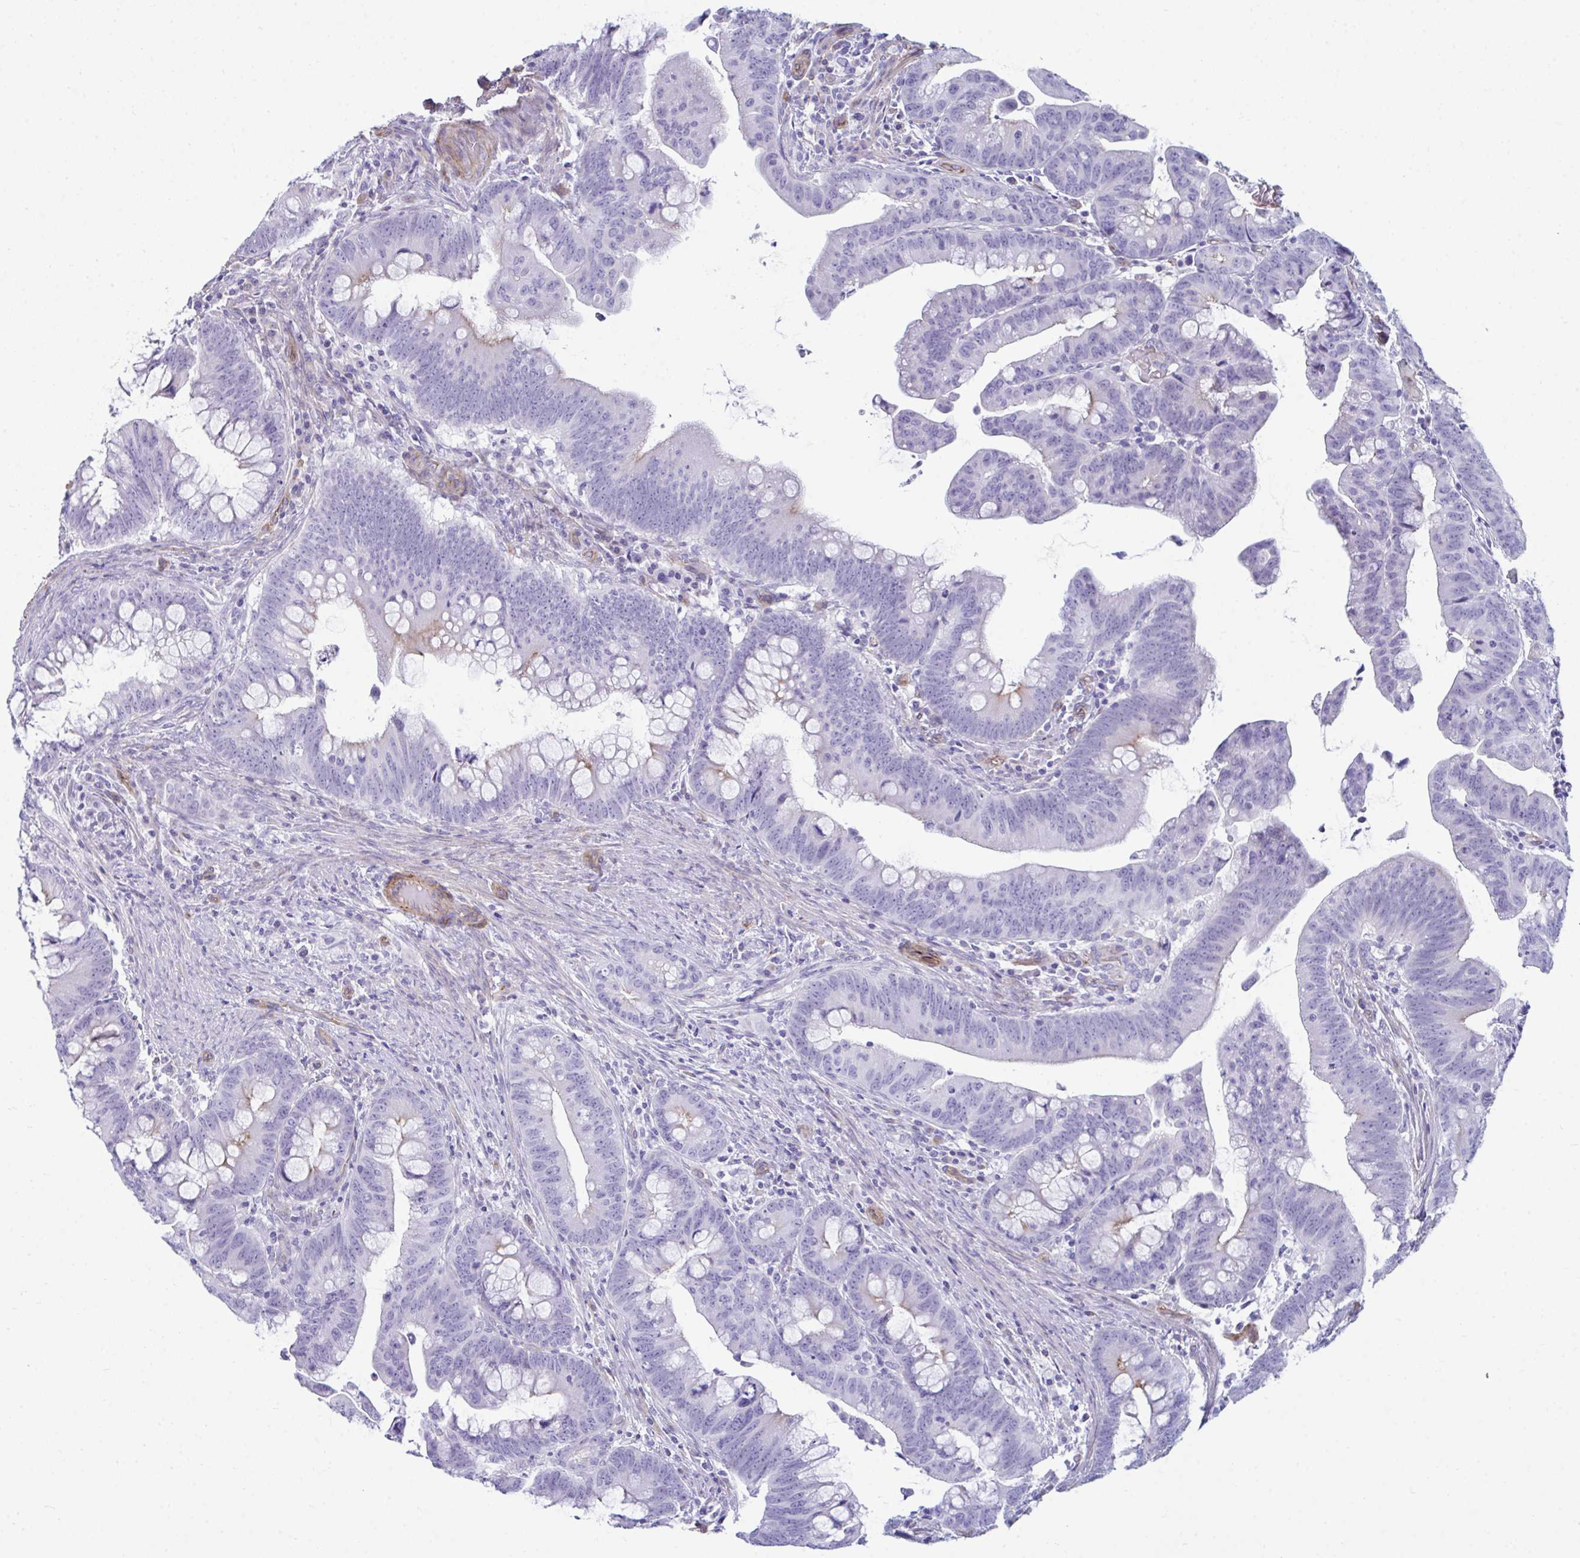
{"staining": {"intensity": "negative", "quantity": "none", "location": "none"}, "tissue": "colorectal cancer", "cell_type": "Tumor cells", "image_type": "cancer", "snomed": [{"axis": "morphology", "description": "Adenocarcinoma, NOS"}, {"axis": "topography", "description": "Colon"}], "caption": "High power microscopy image of an immunohistochemistry (IHC) histopathology image of colorectal cancer (adenocarcinoma), revealing no significant staining in tumor cells. (DAB (3,3'-diaminobenzidine) immunohistochemistry visualized using brightfield microscopy, high magnification).", "gene": "UBL3", "patient": {"sex": "male", "age": 62}}